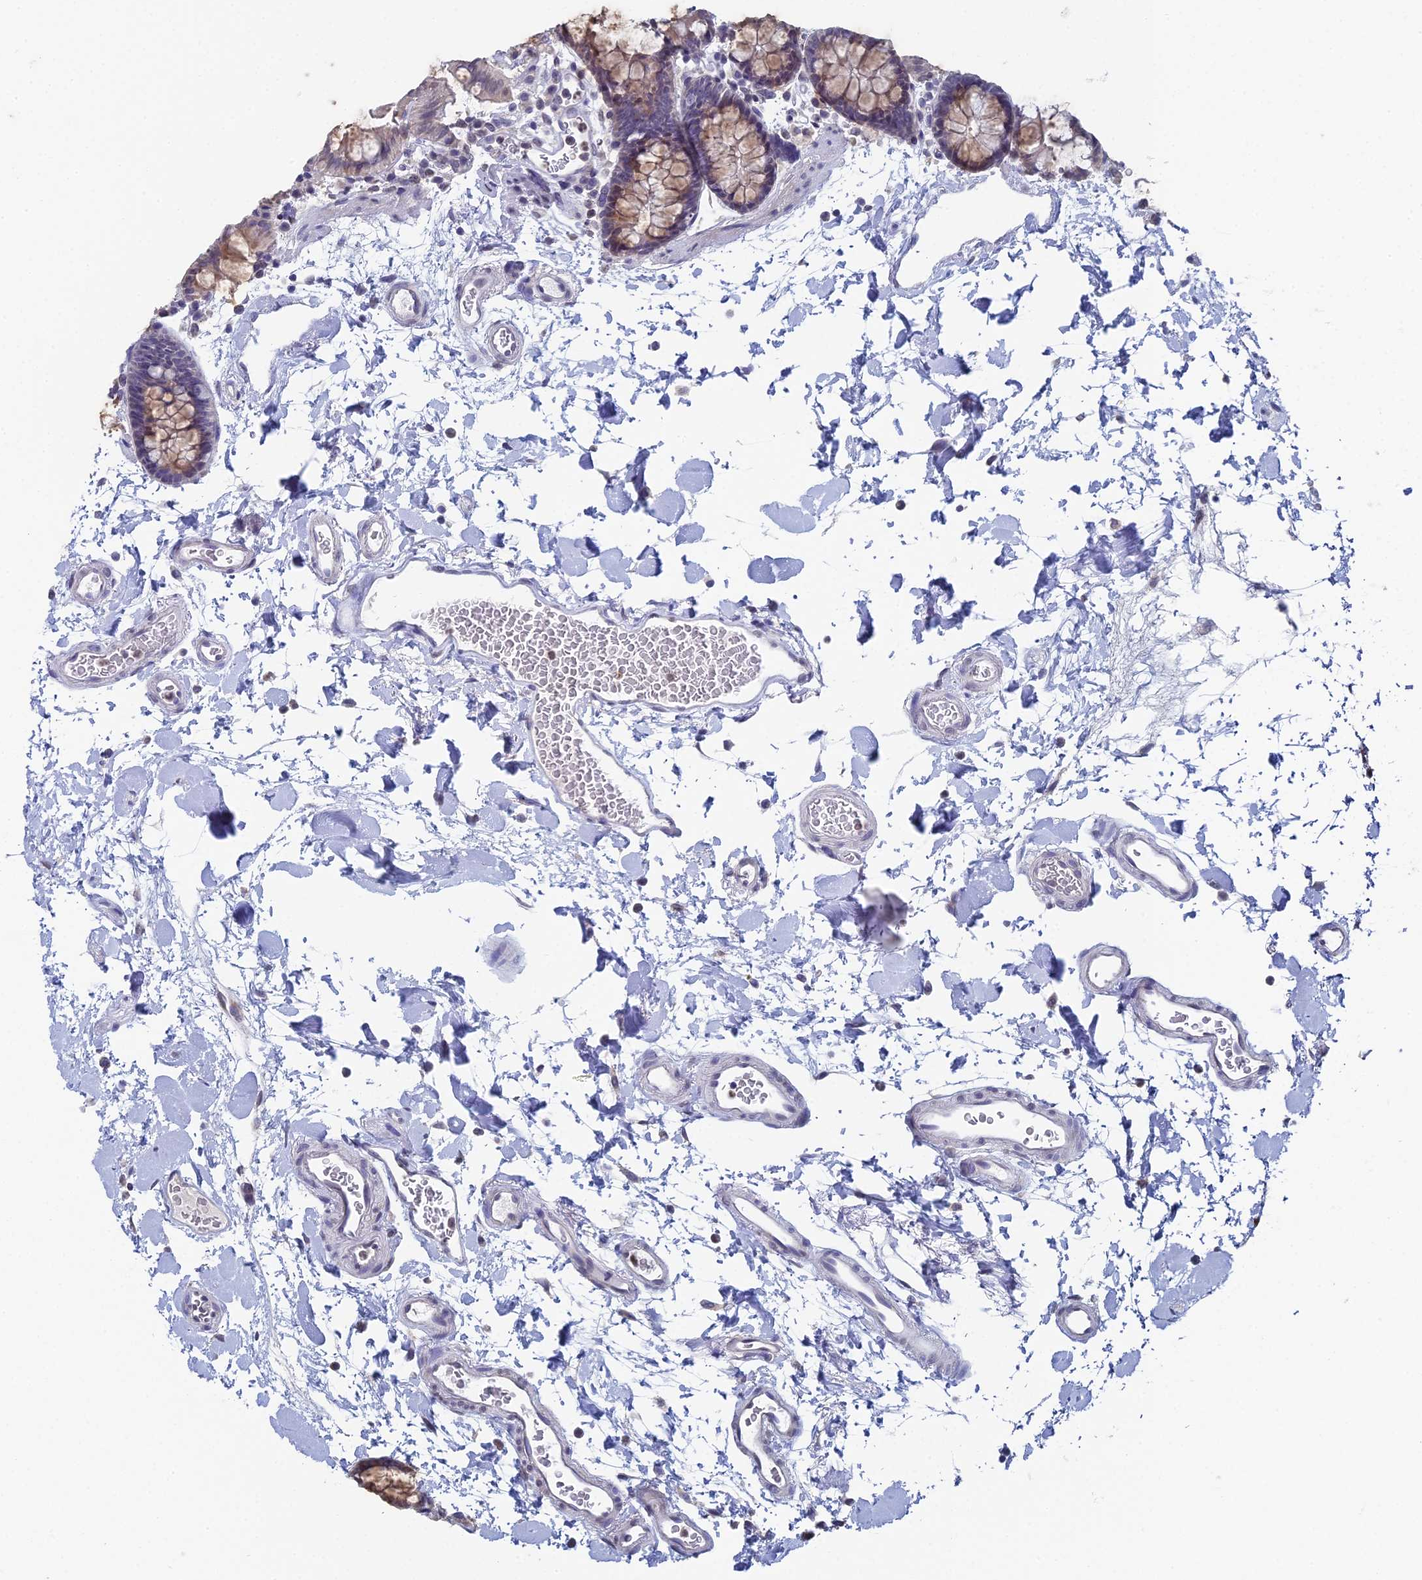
{"staining": {"intensity": "negative", "quantity": "none", "location": "none"}, "tissue": "colon", "cell_type": "Endothelial cells", "image_type": "normal", "snomed": [{"axis": "morphology", "description": "Normal tissue, NOS"}, {"axis": "topography", "description": "Colon"}], "caption": "The image exhibits no significant expression in endothelial cells of colon.", "gene": "PRR22", "patient": {"sex": "male", "age": 75}}